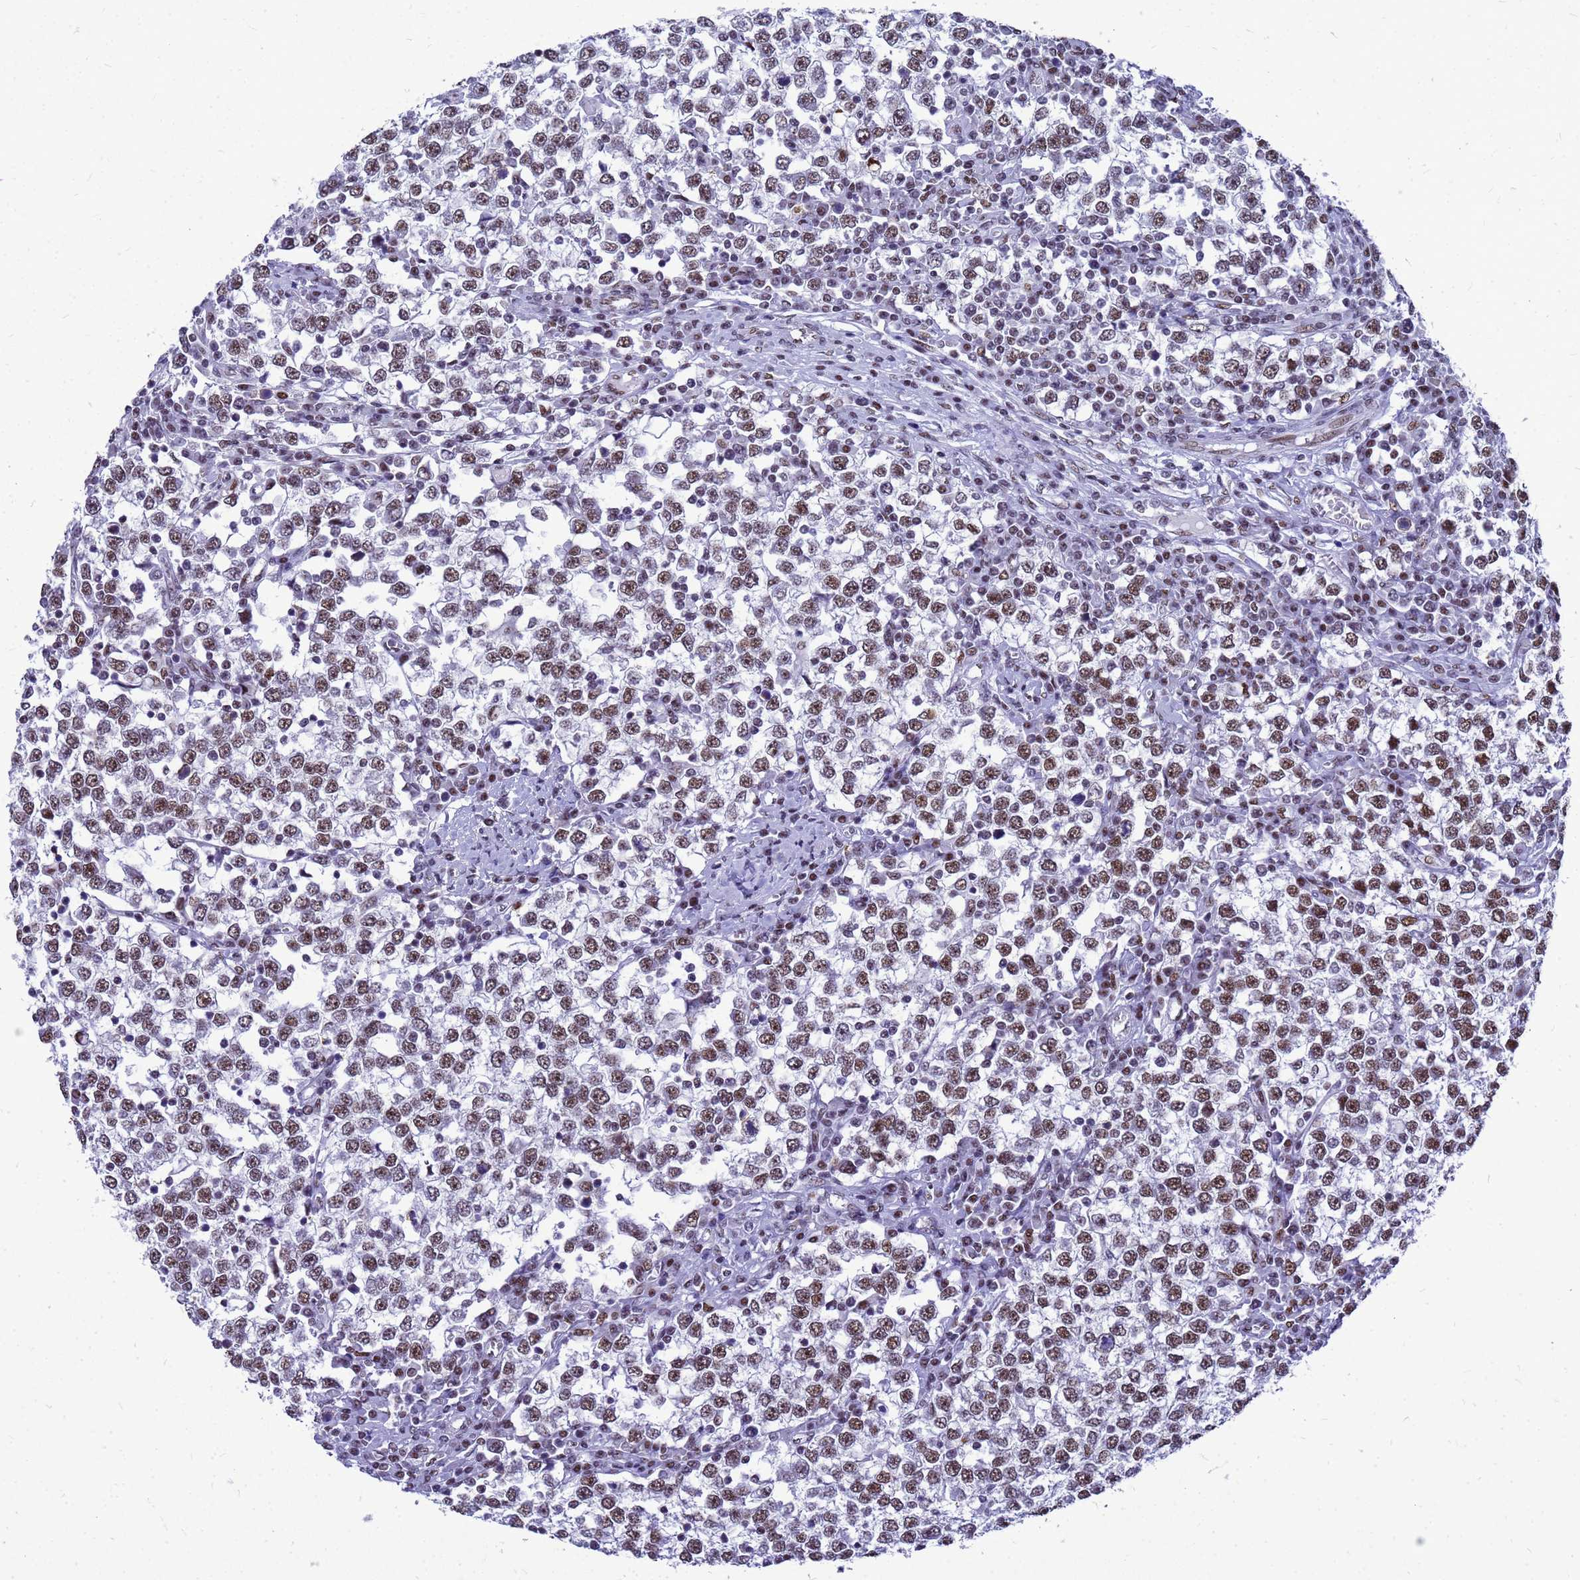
{"staining": {"intensity": "moderate", "quantity": ">75%", "location": "nuclear"}, "tissue": "testis cancer", "cell_type": "Tumor cells", "image_type": "cancer", "snomed": [{"axis": "morphology", "description": "Seminoma, NOS"}, {"axis": "topography", "description": "Testis"}], "caption": "Immunohistochemical staining of human seminoma (testis) shows medium levels of moderate nuclear protein positivity in about >75% of tumor cells. Using DAB (3,3'-diaminobenzidine) (brown) and hematoxylin (blue) stains, captured at high magnification using brightfield microscopy.", "gene": "SART3", "patient": {"sex": "male", "age": 65}}